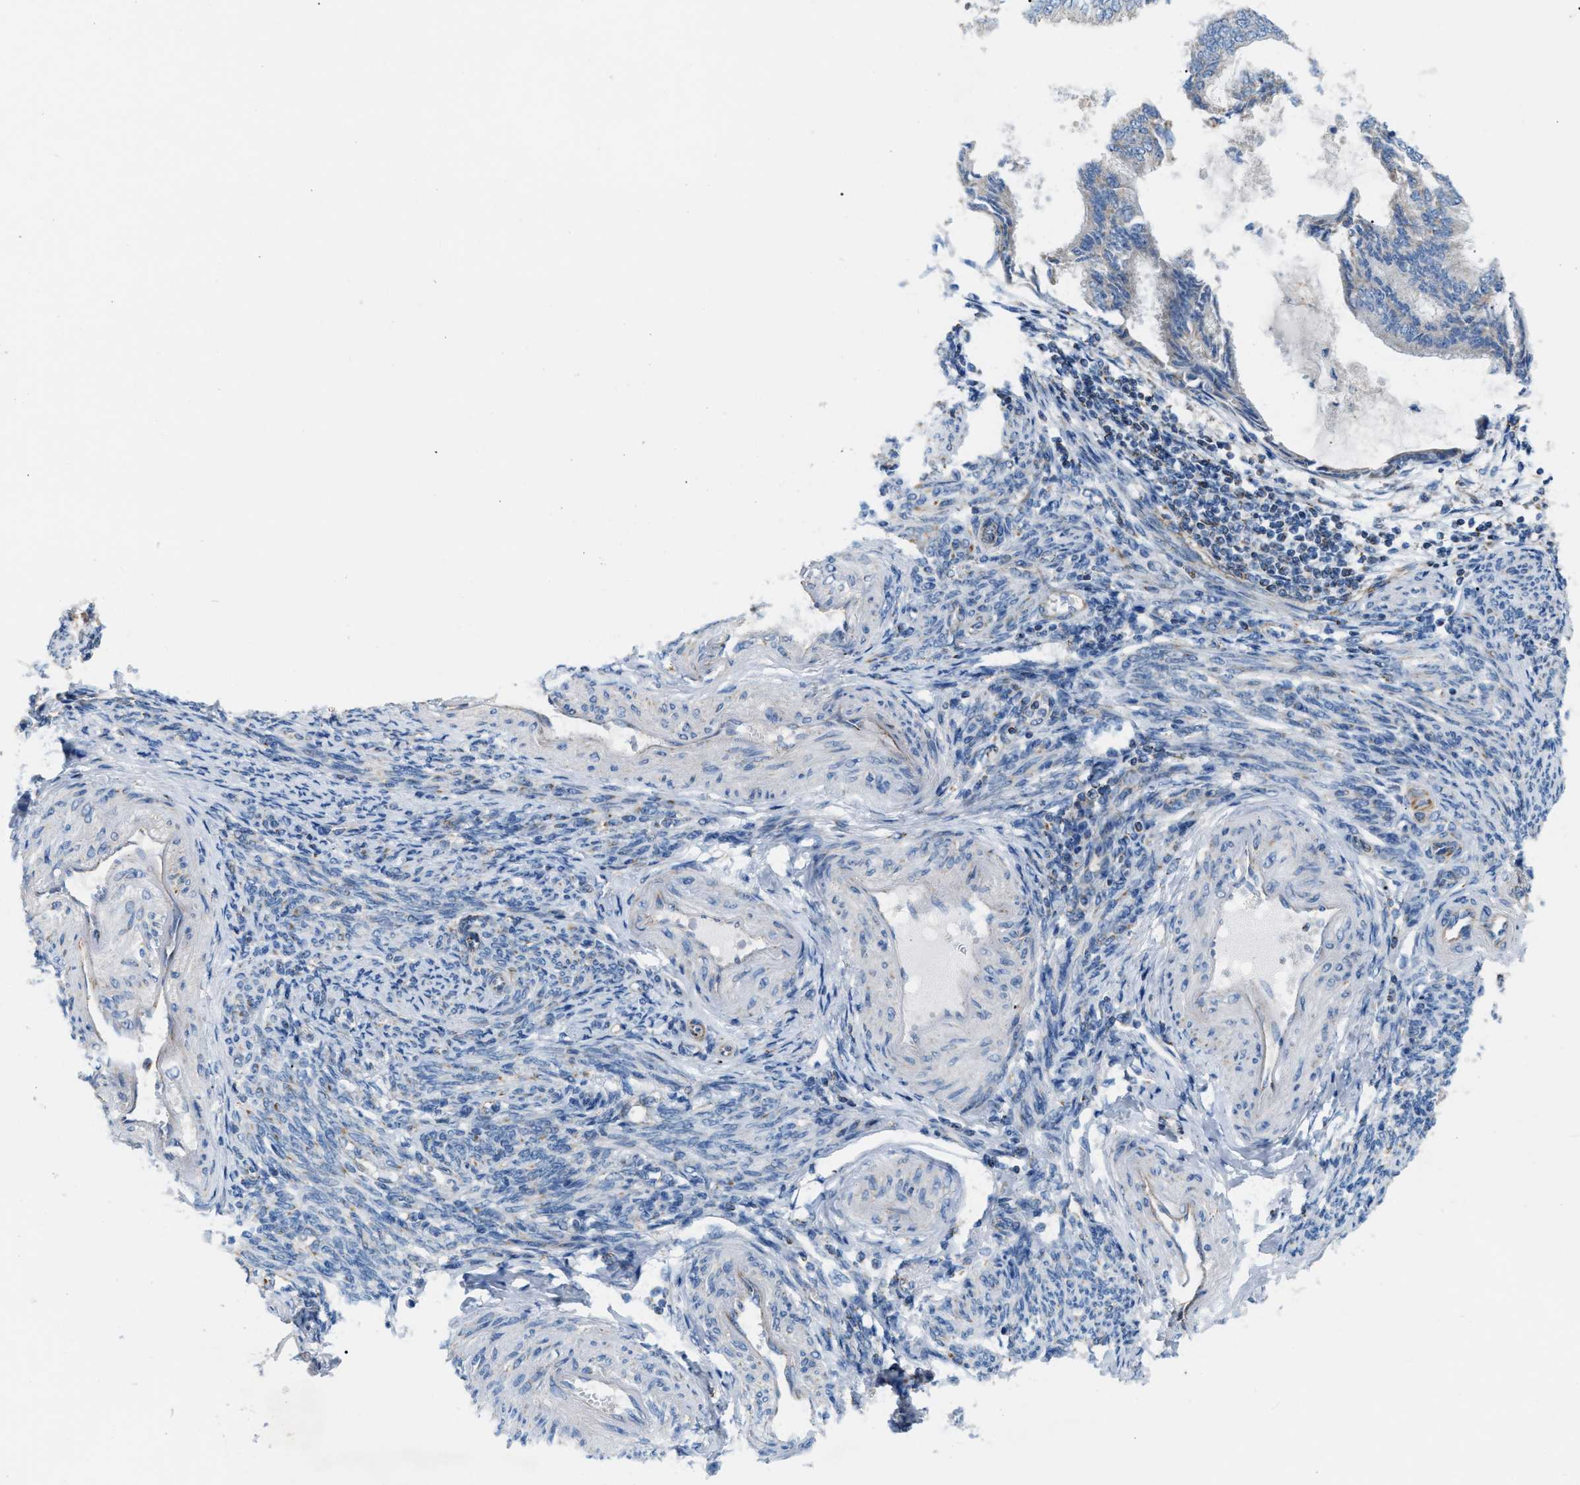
{"staining": {"intensity": "negative", "quantity": "none", "location": "none"}, "tissue": "endometrial cancer", "cell_type": "Tumor cells", "image_type": "cancer", "snomed": [{"axis": "morphology", "description": "Adenocarcinoma, NOS"}, {"axis": "topography", "description": "Endometrium"}], "caption": "Endometrial cancer (adenocarcinoma) was stained to show a protein in brown. There is no significant expression in tumor cells.", "gene": "JADE1", "patient": {"sex": "female", "age": 58}}